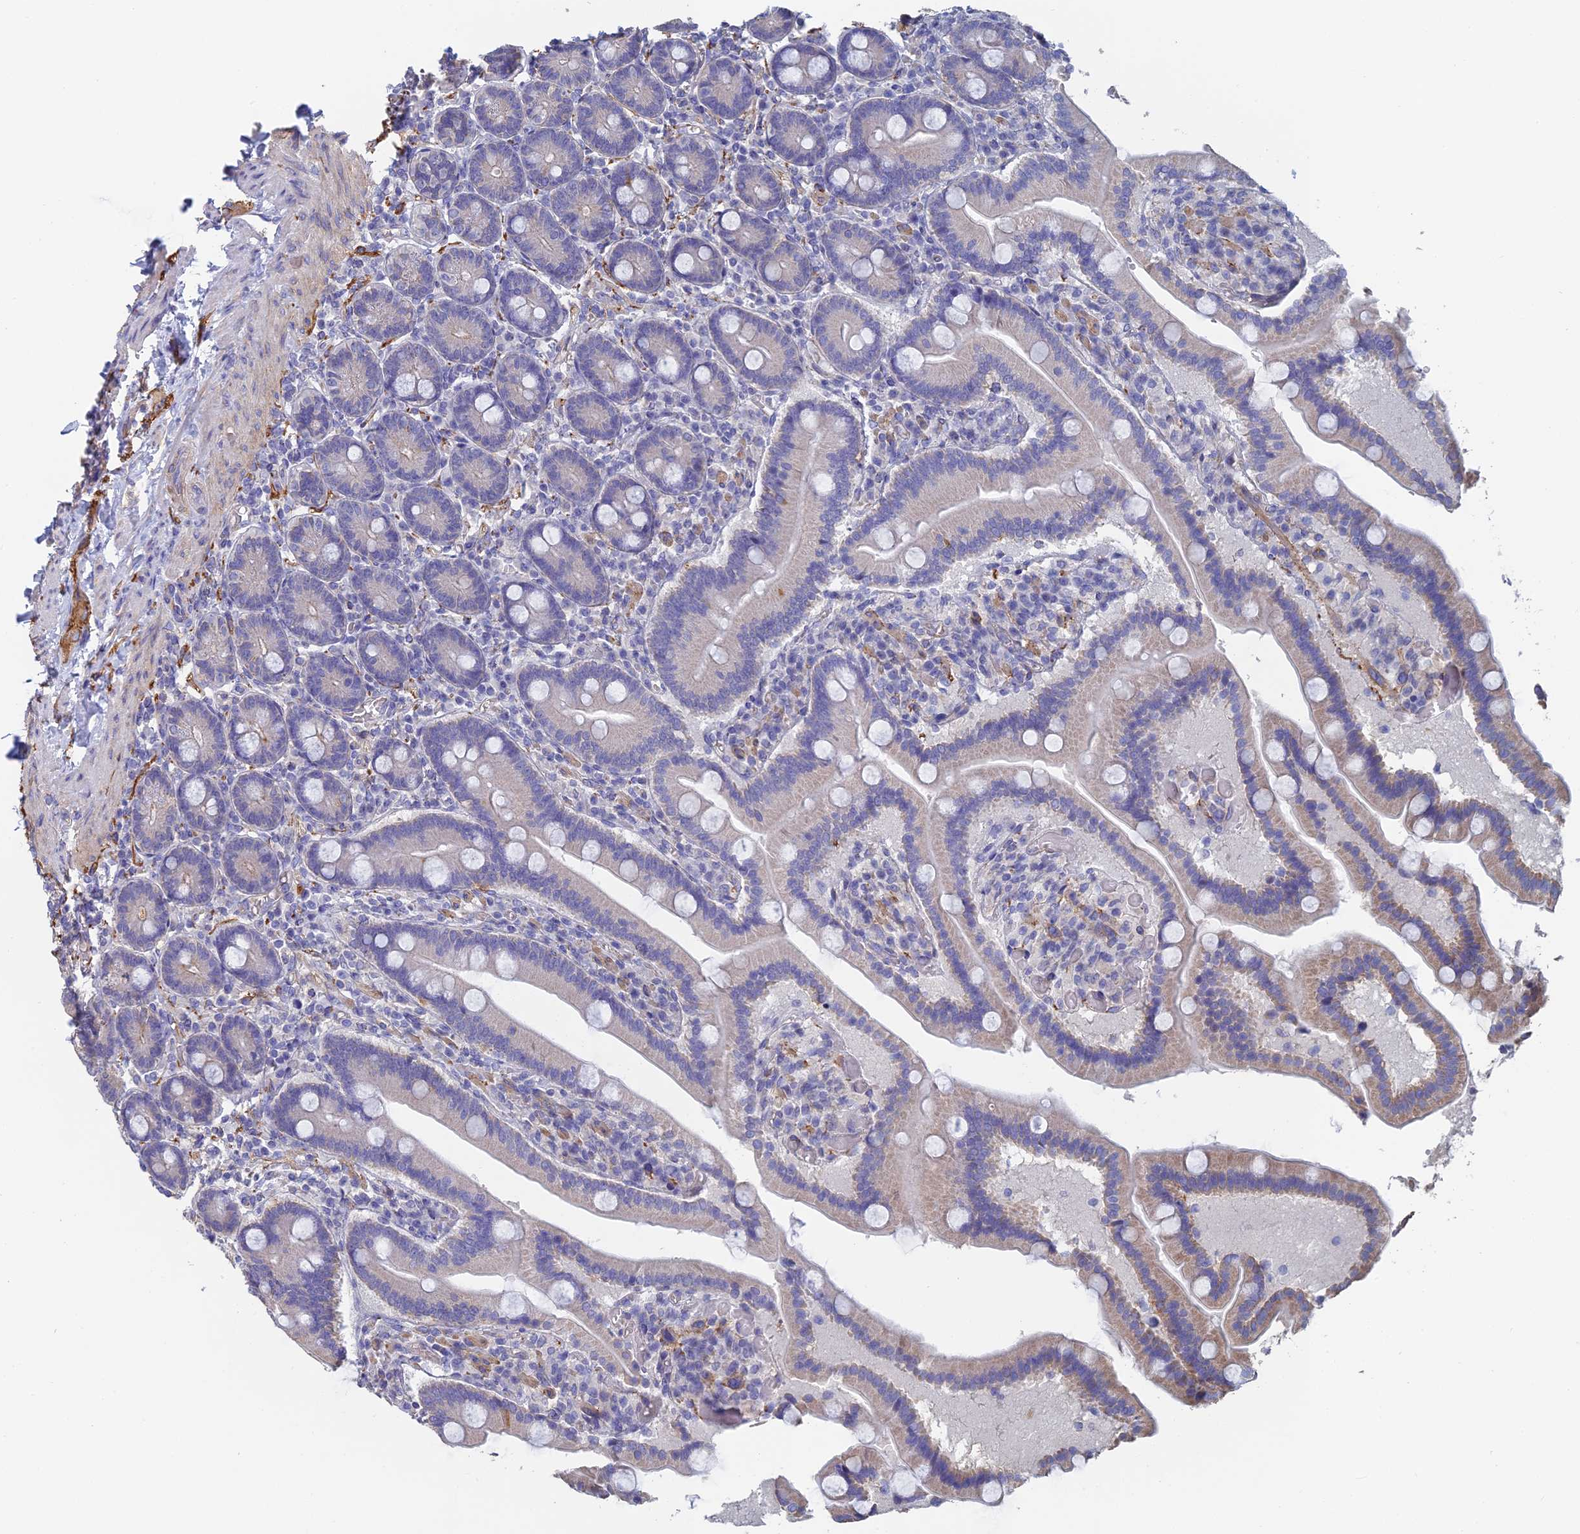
{"staining": {"intensity": "weak", "quantity": "<25%", "location": "cytoplasmic/membranous"}, "tissue": "duodenum", "cell_type": "Glandular cells", "image_type": "normal", "snomed": [{"axis": "morphology", "description": "Normal tissue, NOS"}, {"axis": "topography", "description": "Duodenum"}], "caption": "A high-resolution image shows immunohistochemistry (IHC) staining of normal duodenum, which exhibits no significant staining in glandular cells.", "gene": "PCDHA5", "patient": {"sex": "female", "age": 62}}